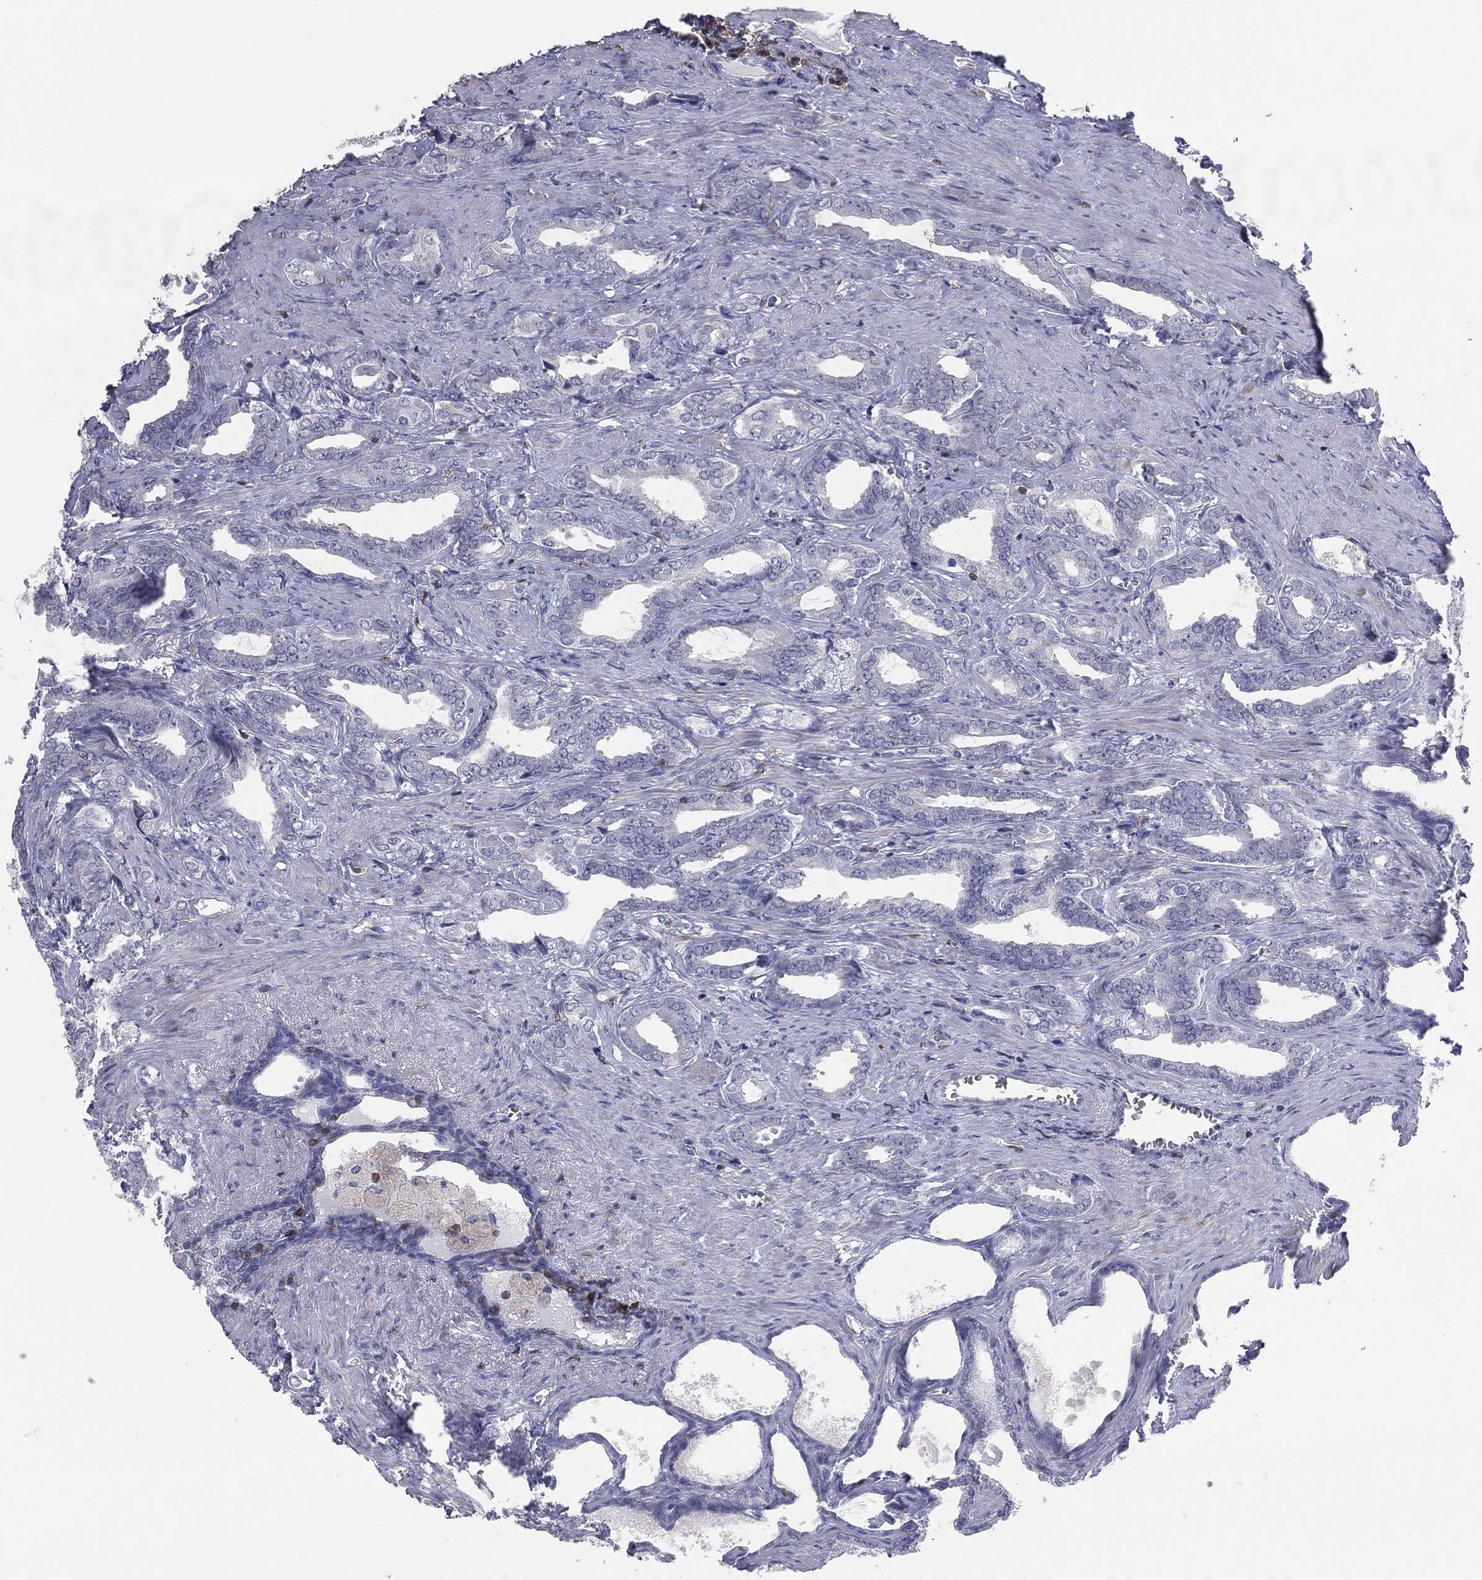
{"staining": {"intensity": "negative", "quantity": "none", "location": "none"}, "tissue": "prostate cancer", "cell_type": "Tumor cells", "image_type": "cancer", "snomed": [{"axis": "morphology", "description": "Adenocarcinoma, NOS"}, {"axis": "topography", "description": "Prostate"}], "caption": "Tumor cells are negative for brown protein staining in prostate cancer (adenocarcinoma).", "gene": "PSTPIP1", "patient": {"sex": "male", "age": 66}}